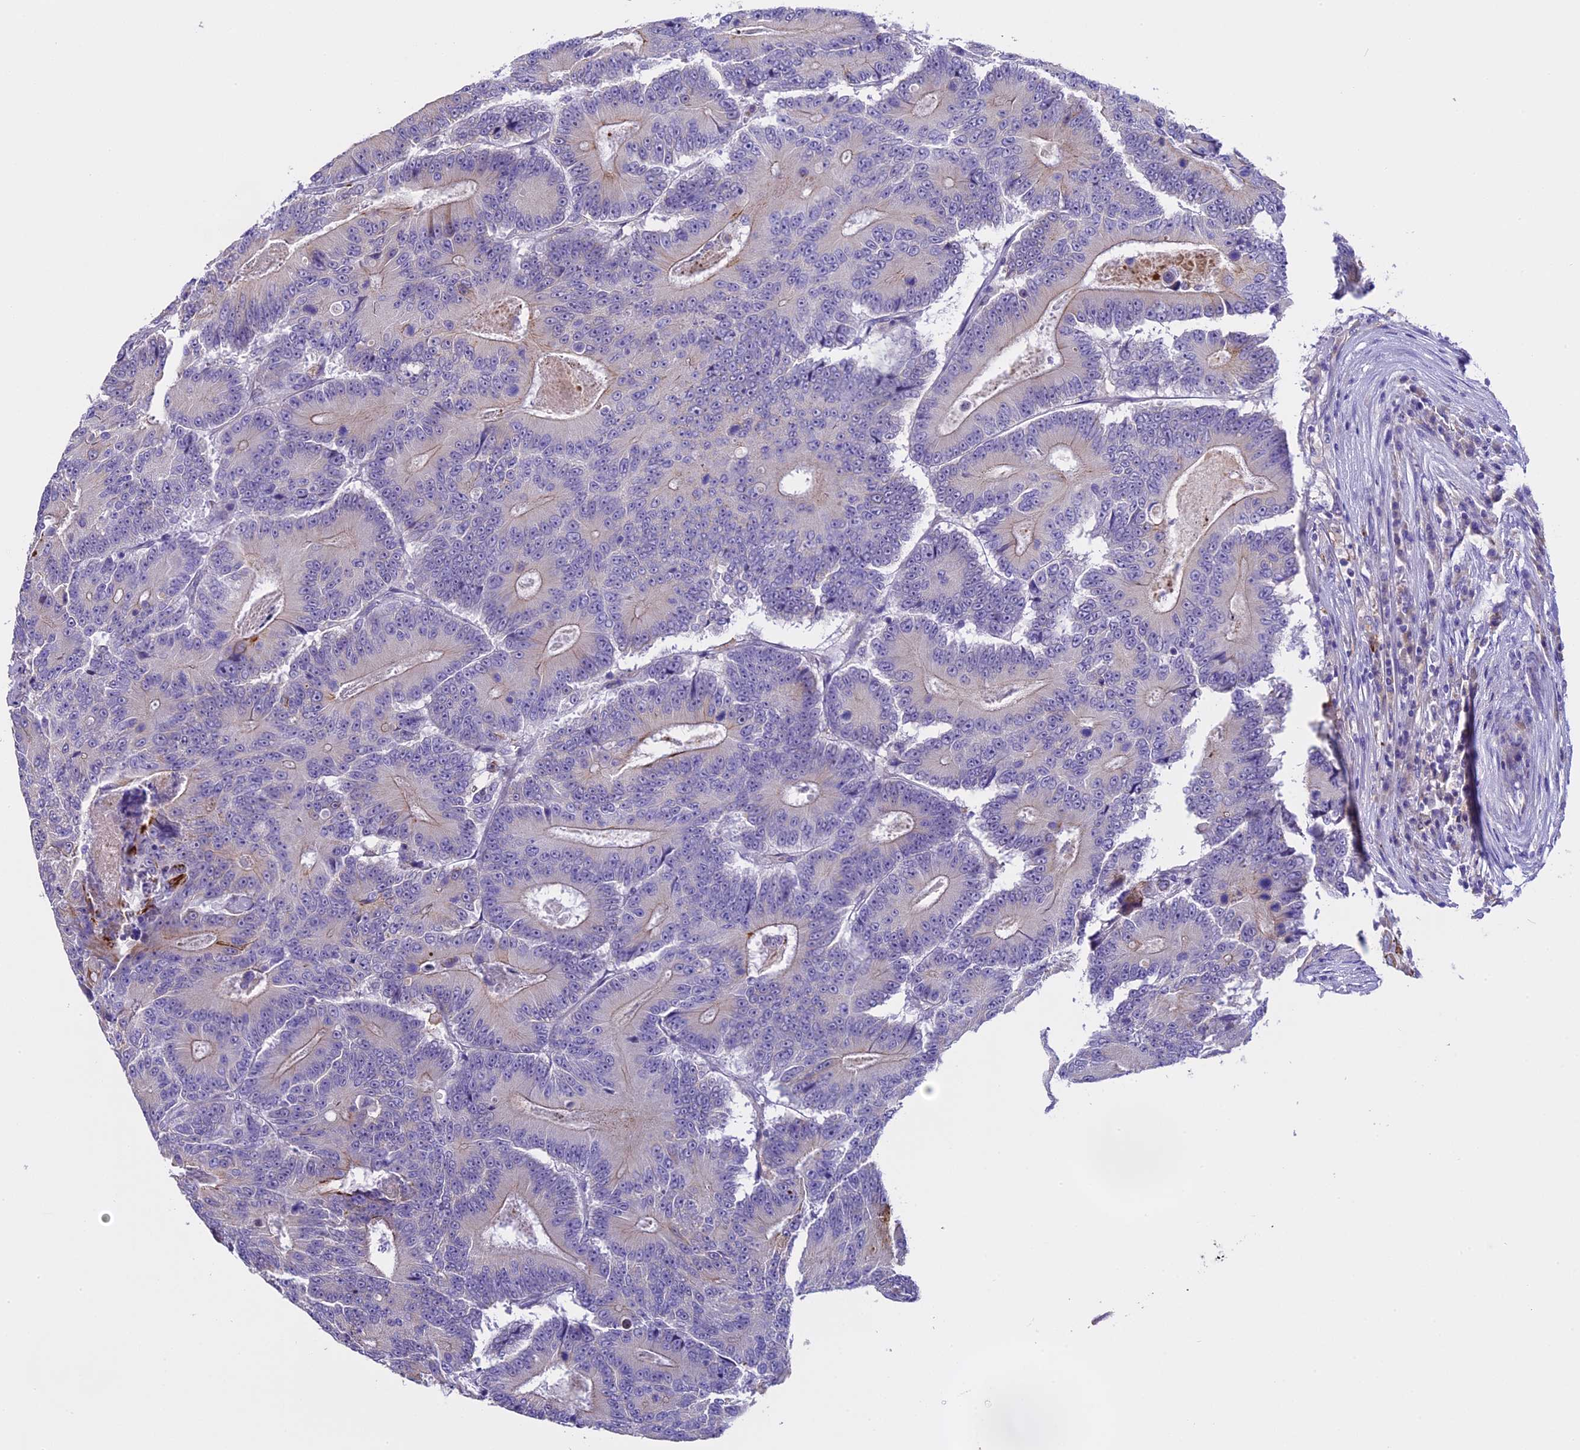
{"staining": {"intensity": "moderate", "quantity": "<25%", "location": "cytoplasmic/membranous"}, "tissue": "colorectal cancer", "cell_type": "Tumor cells", "image_type": "cancer", "snomed": [{"axis": "morphology", "description": "Adenocarcinoma, NOS"}, {"axis": "topography", "description": "Colon"}], "caption": "IHC micrograph of neoplastic tissue: colorectal cancer stained using IHC reveals low levels of moderate protein expression localized specifically in the cytoplasmic/membranous of tumor cells, appearing as a cytoplasmic/membranous brown color.", "gene": "NOD2", "patient": {"sex": "male", "age": 83}}